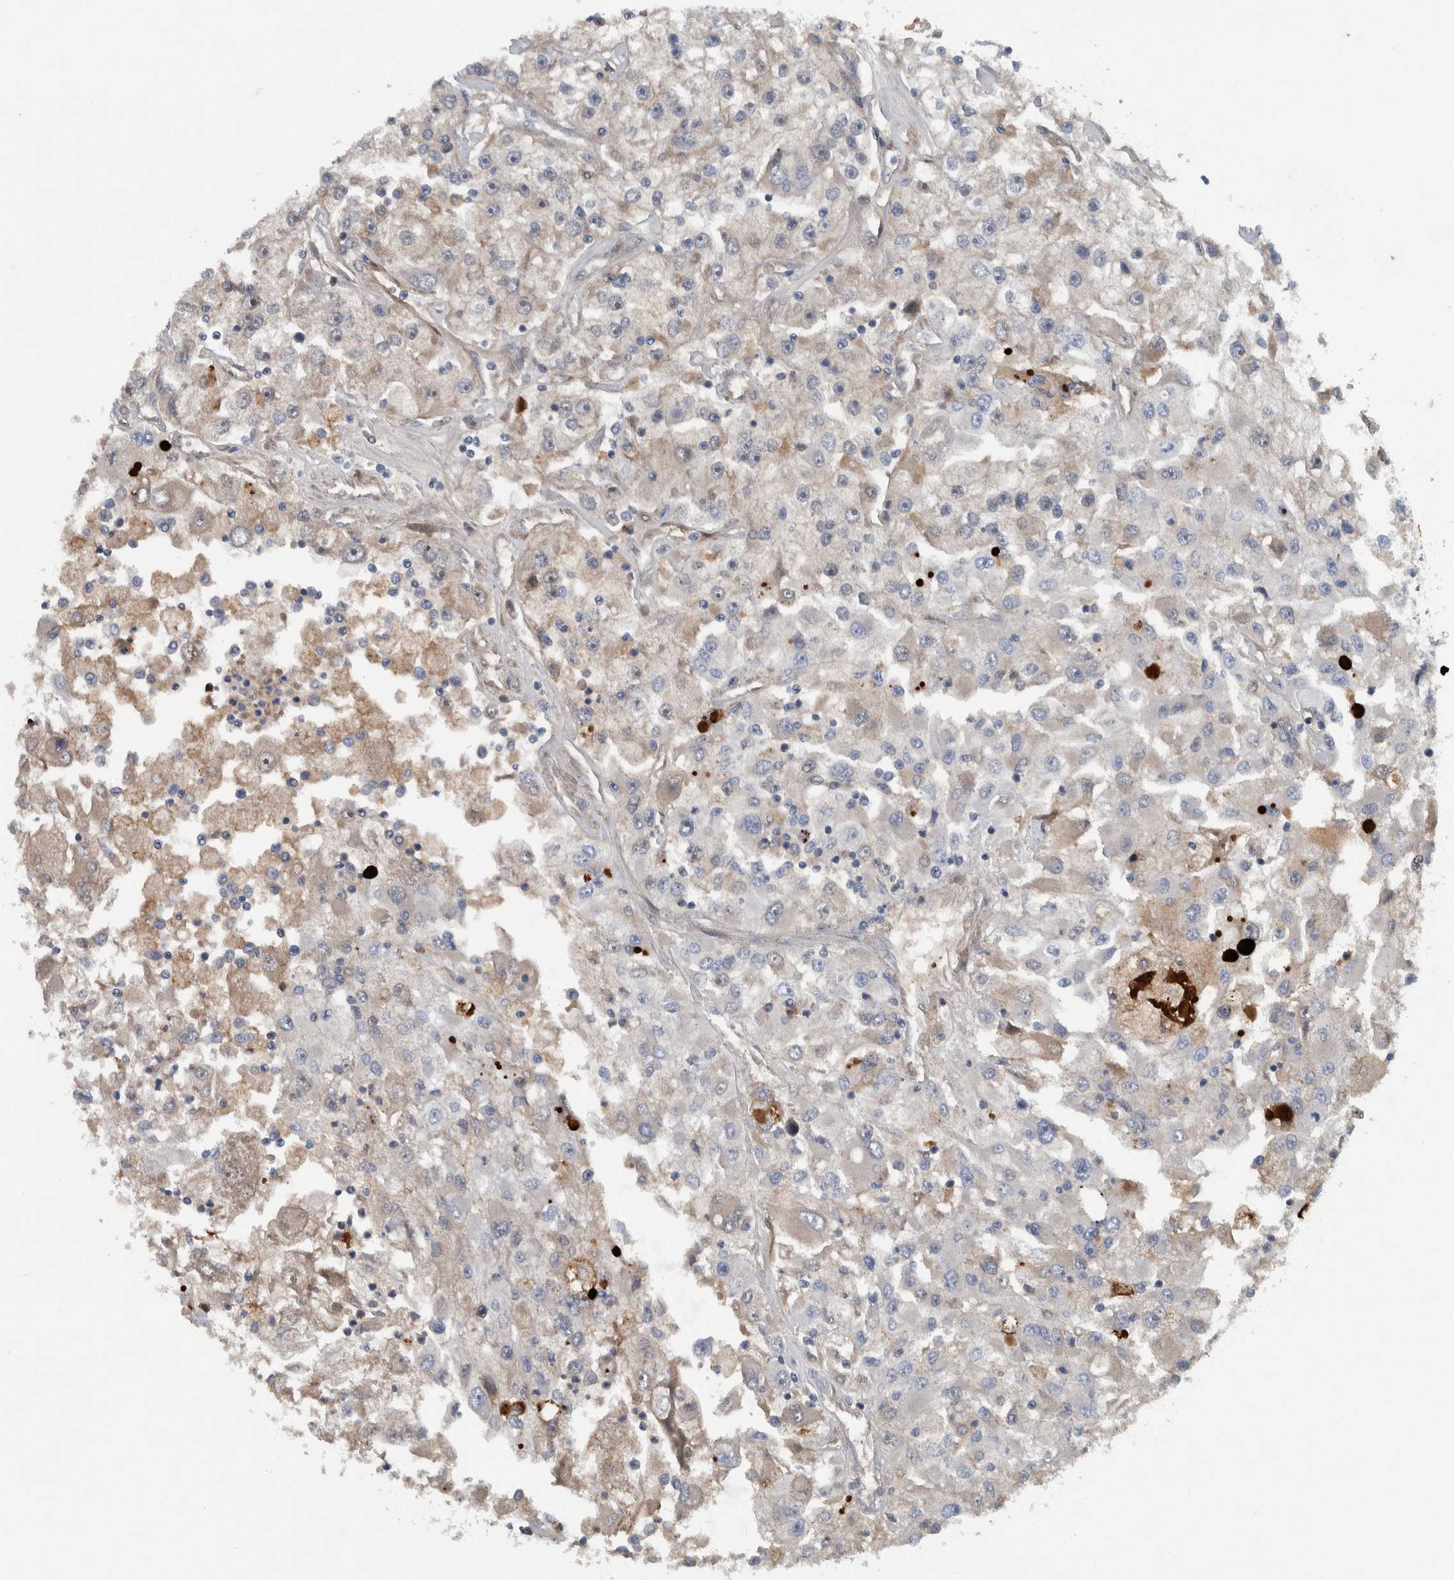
{"staining": {"intensity": "weak", "quantity": "<25%", "location": "cytoplasmic/membranous"}, "tissue": "renal cancer", "cell_type": "Tumor cells", "image_type": "cancer", "snomed": [{"axis": "morphology", "description": "Adenocarcinoma, NOS"}, {"axis": "topography", "description": "Kidney"}], "caption": "A high-resolution micrograph shows IHC staining of adenocarcinoma (renal), which demonstrates no significant staining in tumor cells.", "gene": "SERPINC1", "patient": {"sex": "female", "age": 52}}